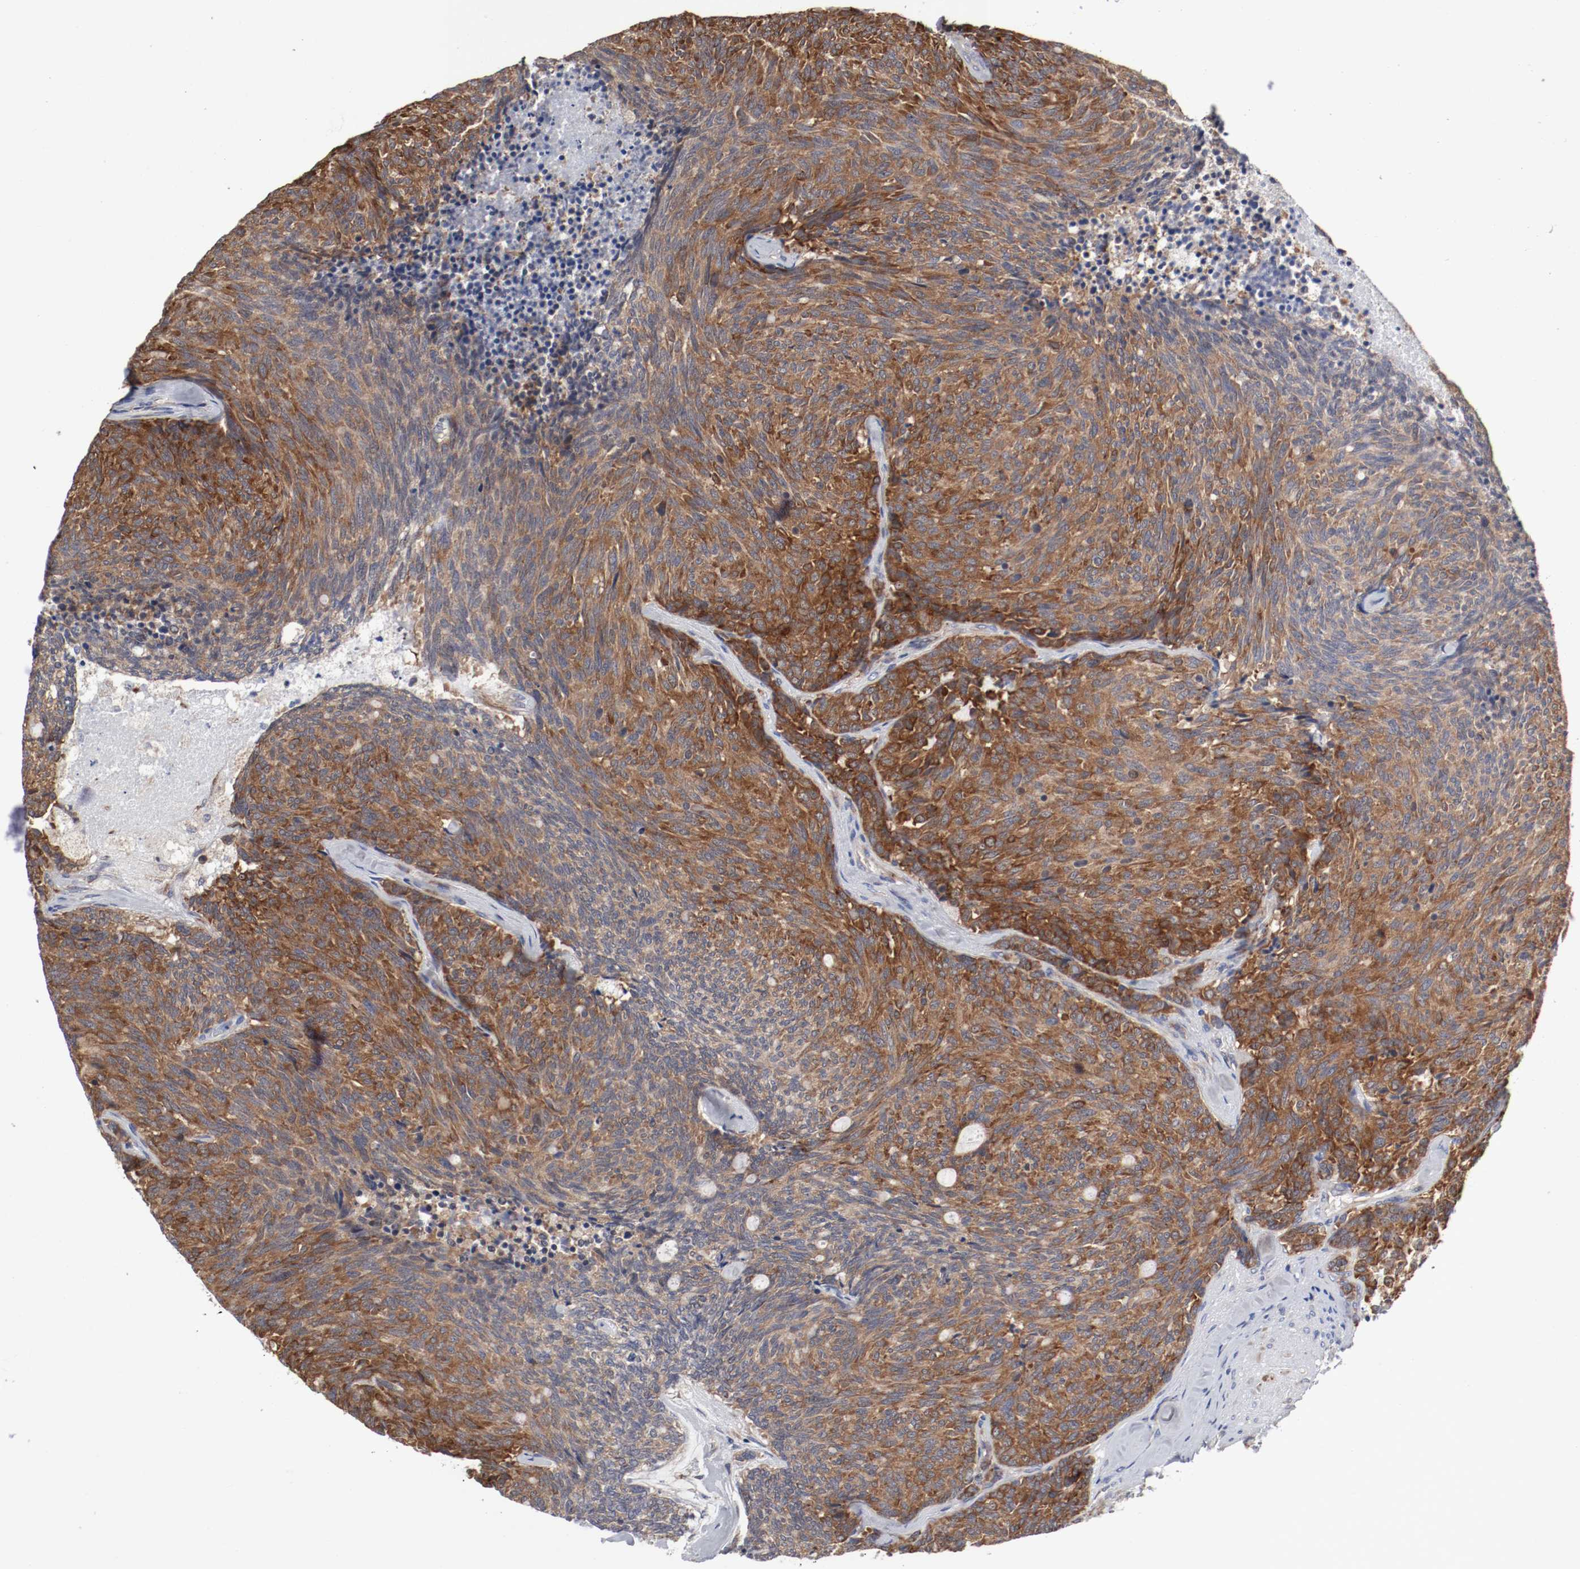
{"staining": {"intensity": "strong", "quantity": ">75%", "location": "cytoplasmic/membranous"}, "tissue": "carcinoid", "cell_type": "Tumor cells", "image_type": "cancer", "snomed": [{"axis": "morphology", "description": "Carcinoid, malignant, NOS"}, {"axis": "topography", "description": "Pancreas"}], "caption": "Immunohistochemical staining of carcinoid shows high levels of strong cytoplasmic/membranous protein positivity in about >75% of tumor cells.", "gene": "FKBP3", "patient": {"sex": "female", "age": 54}}